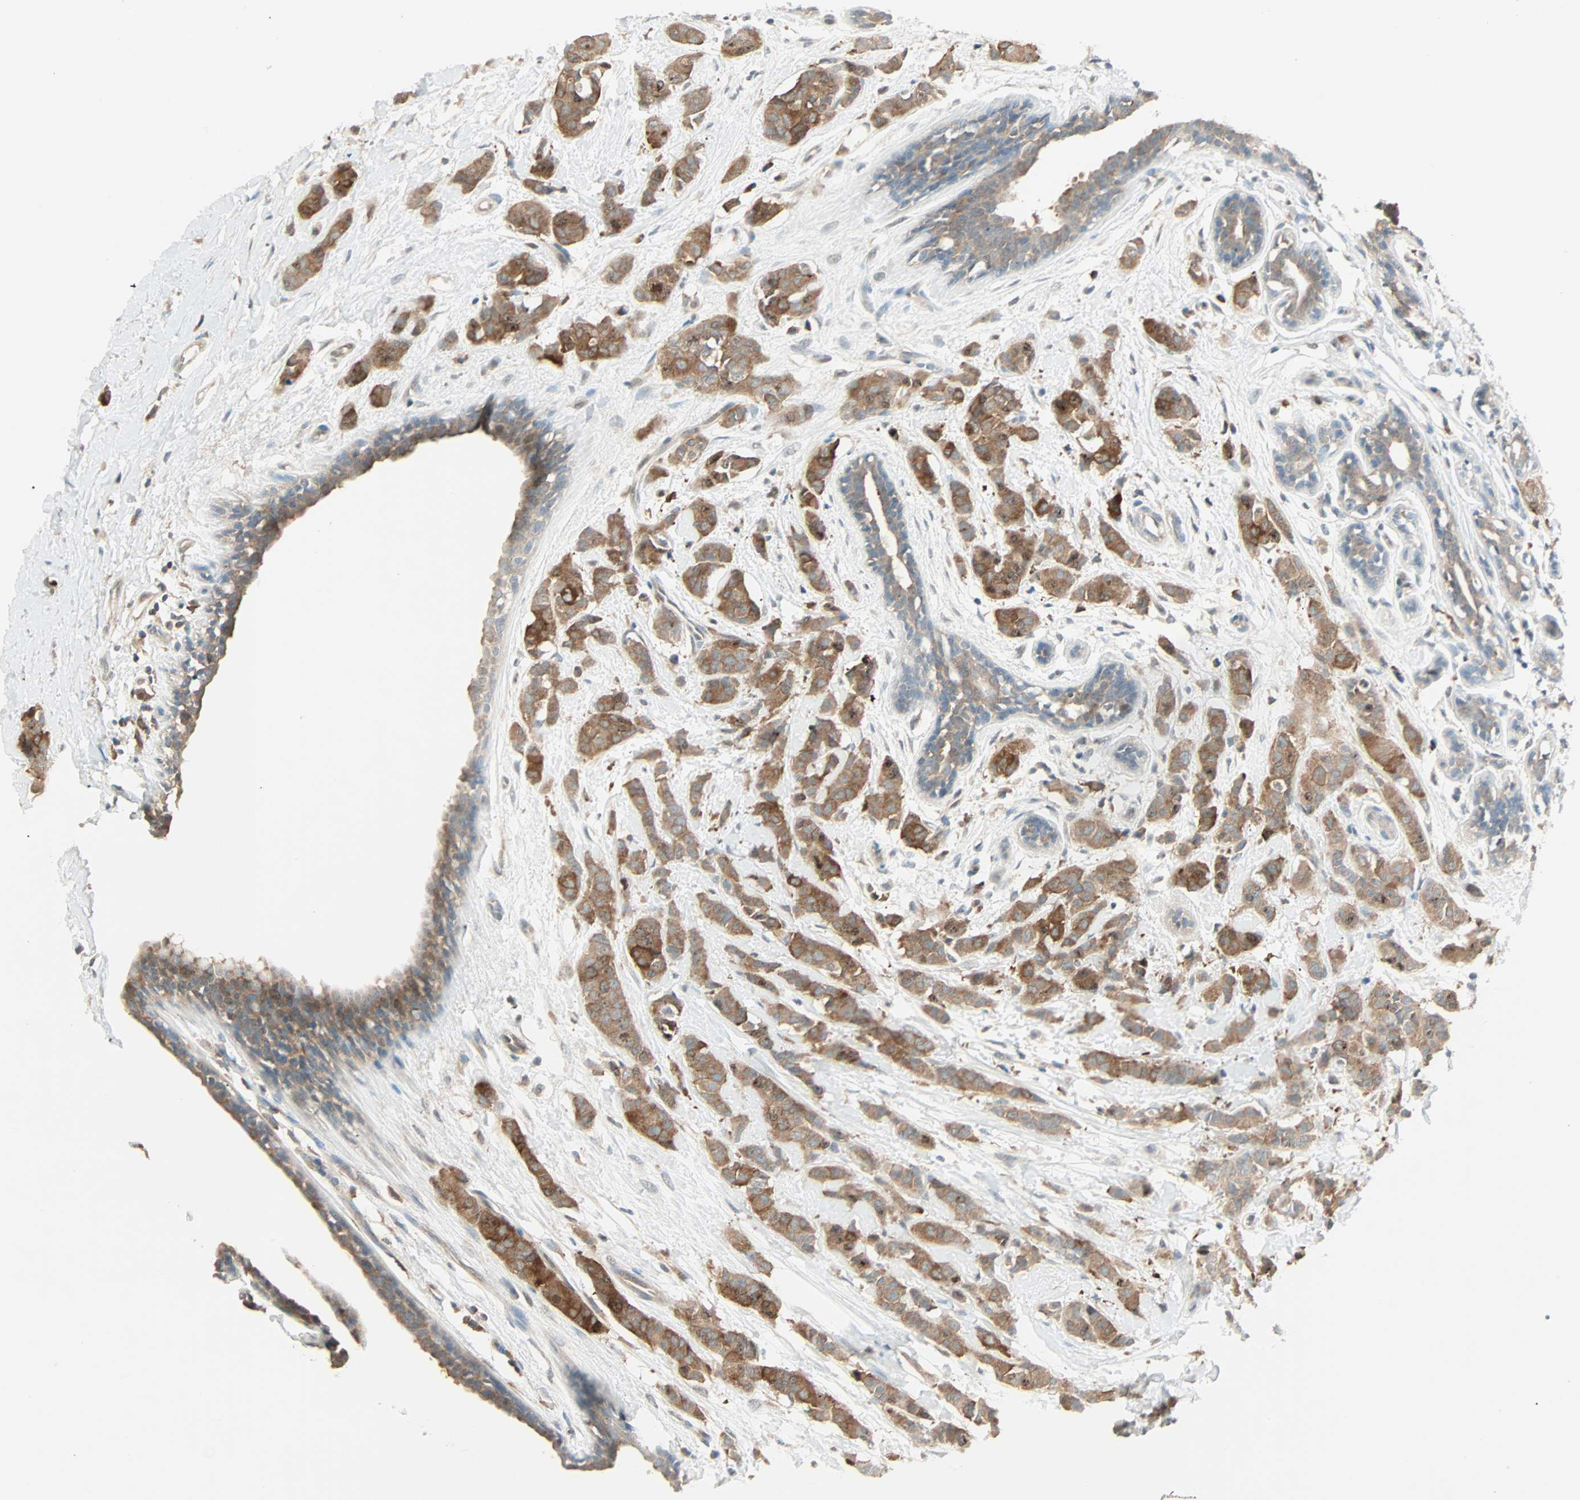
{"staining": {"intensity": "moderate", "quantity": ">75%", "location": "cytoplasmic/membranous"}, "tissue": "breast cancer", "cell_type": "Tumor cells", "image_type": "cancer", "snomed": [{"axis": "morphology", "description": "Normal tissue, NOS"}, {"axis": "morphology", "description": "Duct carcinoma"}, {"axis": "topography", "description": "Breast"}], "caption": "This is an image of IHC staining of breast infiltrating ductal carcinoma, which shows moderate positivity in the cytoplasmic/membranous of tumor cells.", "gene": "SMIM8", "patient": {"sex": "female", "age": 40}}